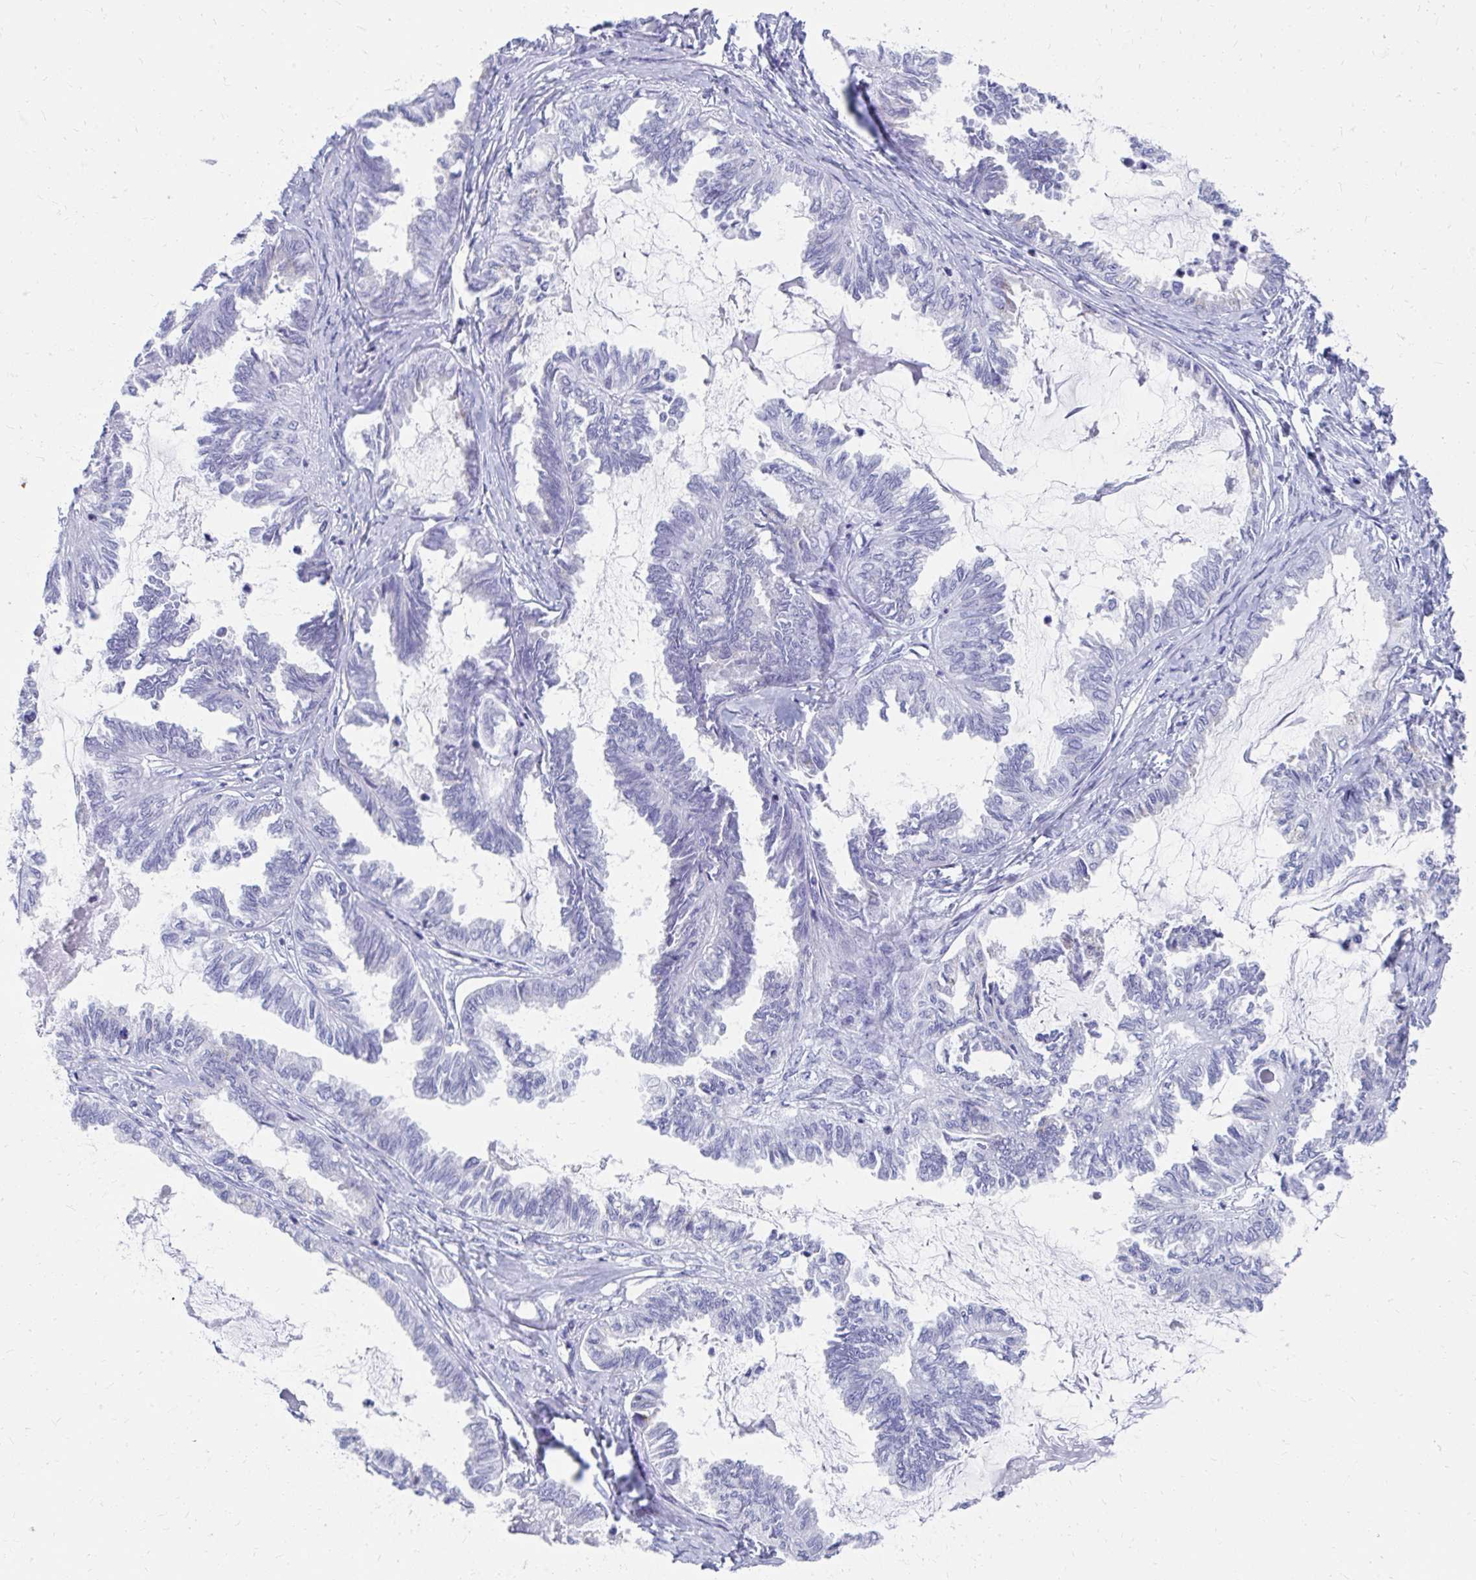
{"staining": {"intensity": "negative", "quantity": "none", "location": "none"}, "tissue": "ovarian cancer", "cell_type": "Tumor cells", "image_type": "cancer", "snomed": [{"axis": "morphology", "description": "Carcinoma, endometroid"}, {"axis": "topography", "description": "Ovary"}], "caption": "High power microscopy histopathology image of an IHC image of ovarian endometroid carcinoma, revealing no significant expression in tumor cells.", "gene": "RUNX3", "patient": {"sex": "female", "age": 70}}